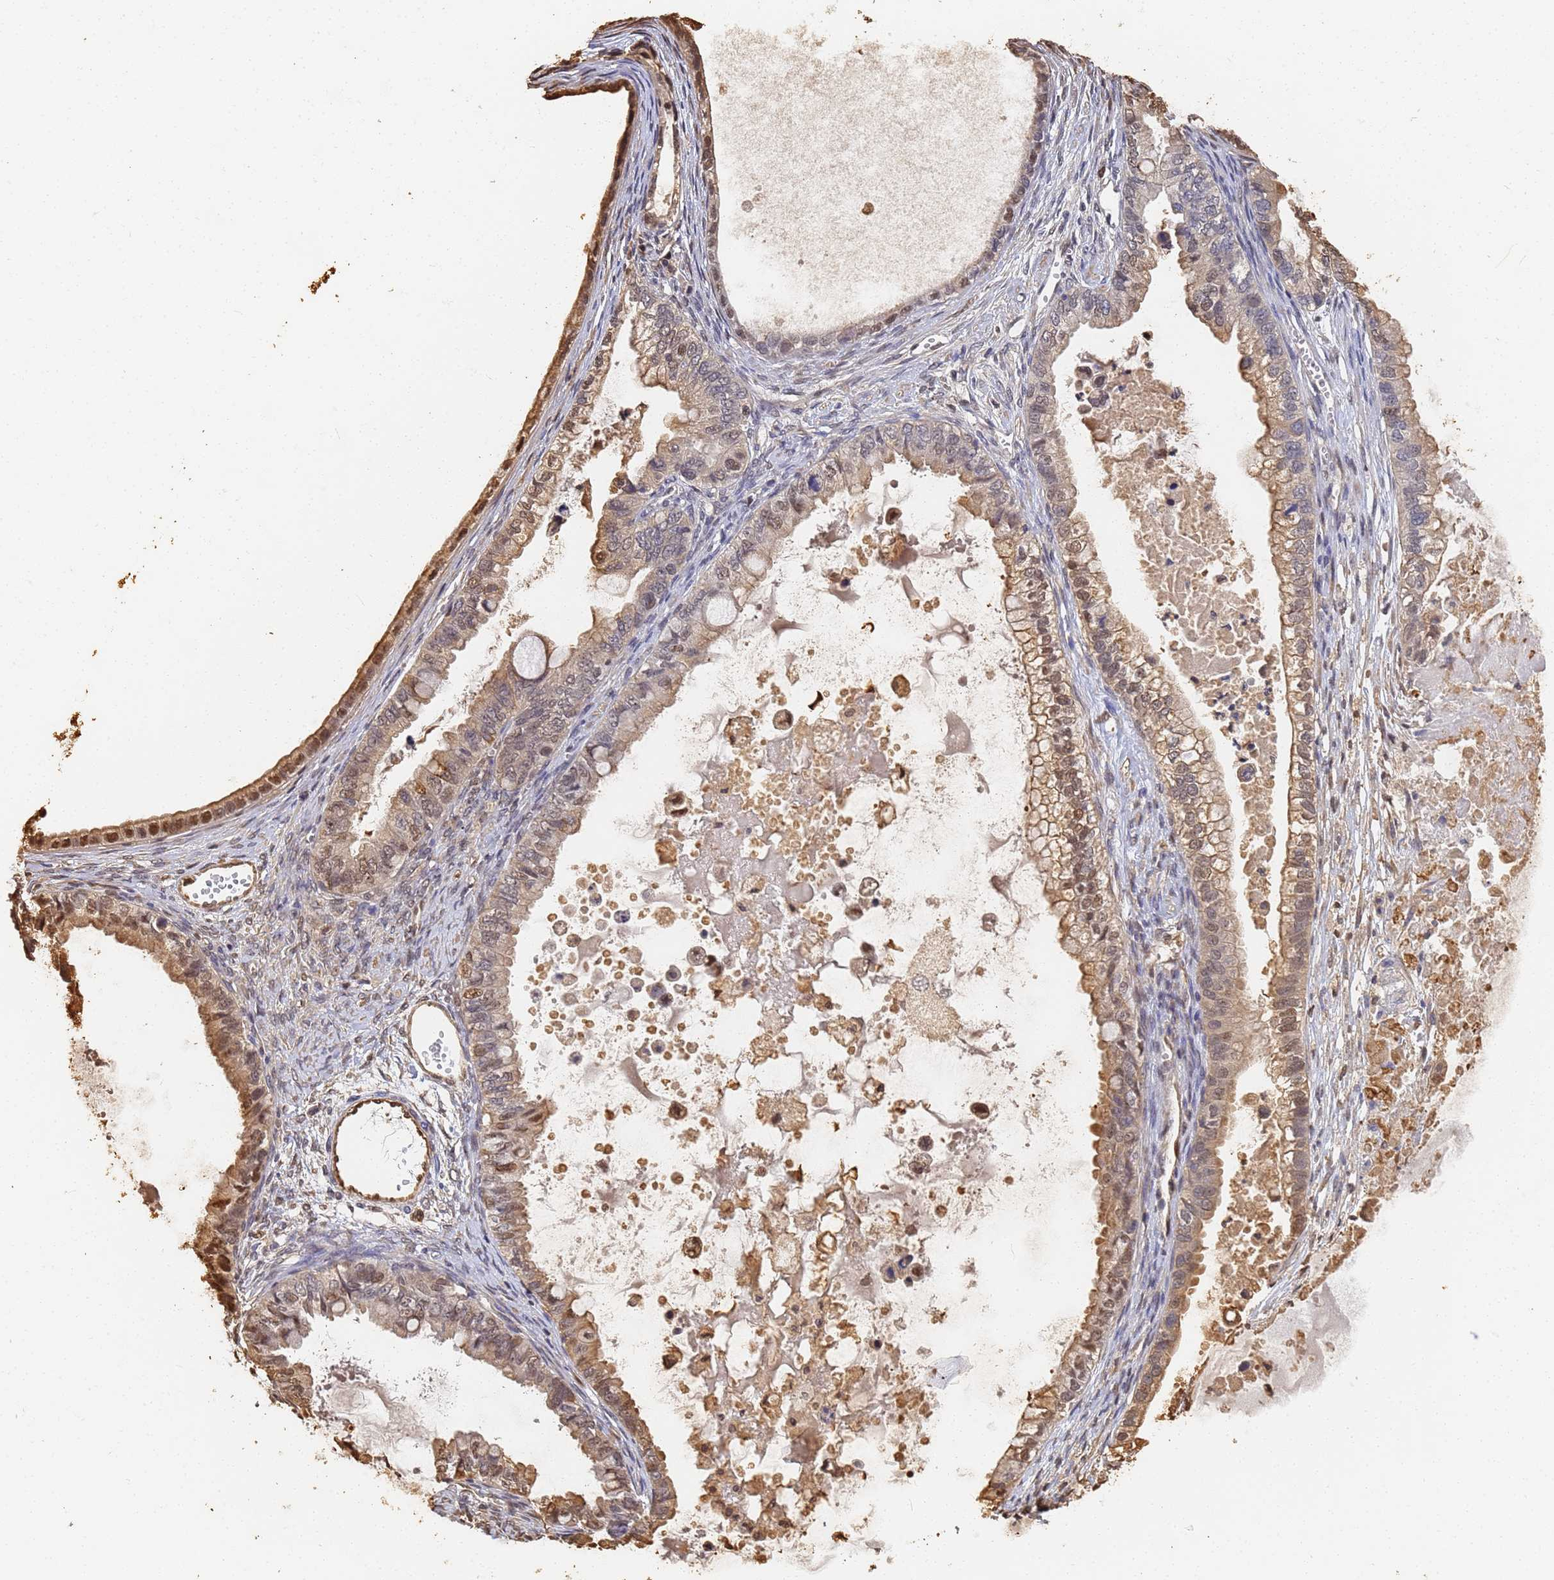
{"staining": {"intensity": "moderate", "quantity": "25%-75%", "location": "cytoplasmic/membranous,nuclear"}, "tissue": "ovarian cancer", "cell_type": "Tumor cells", "image_type": "cancer", "snomed": [{"axis": "morphology", "description": "Cystadenocarcinoma, mucinous, NOS"}, {"axis": "topography", "description": "Ovary"}], "caption": "This is an image of IHC staining of ovarian cancer (mucinous cystadenocarcinoma), which shows moderate staining in the cytoplasmic/membranous and nuclear of tumor cells.", "gene": "JAK2", "patient": {"sex": "female", "age": 80}}